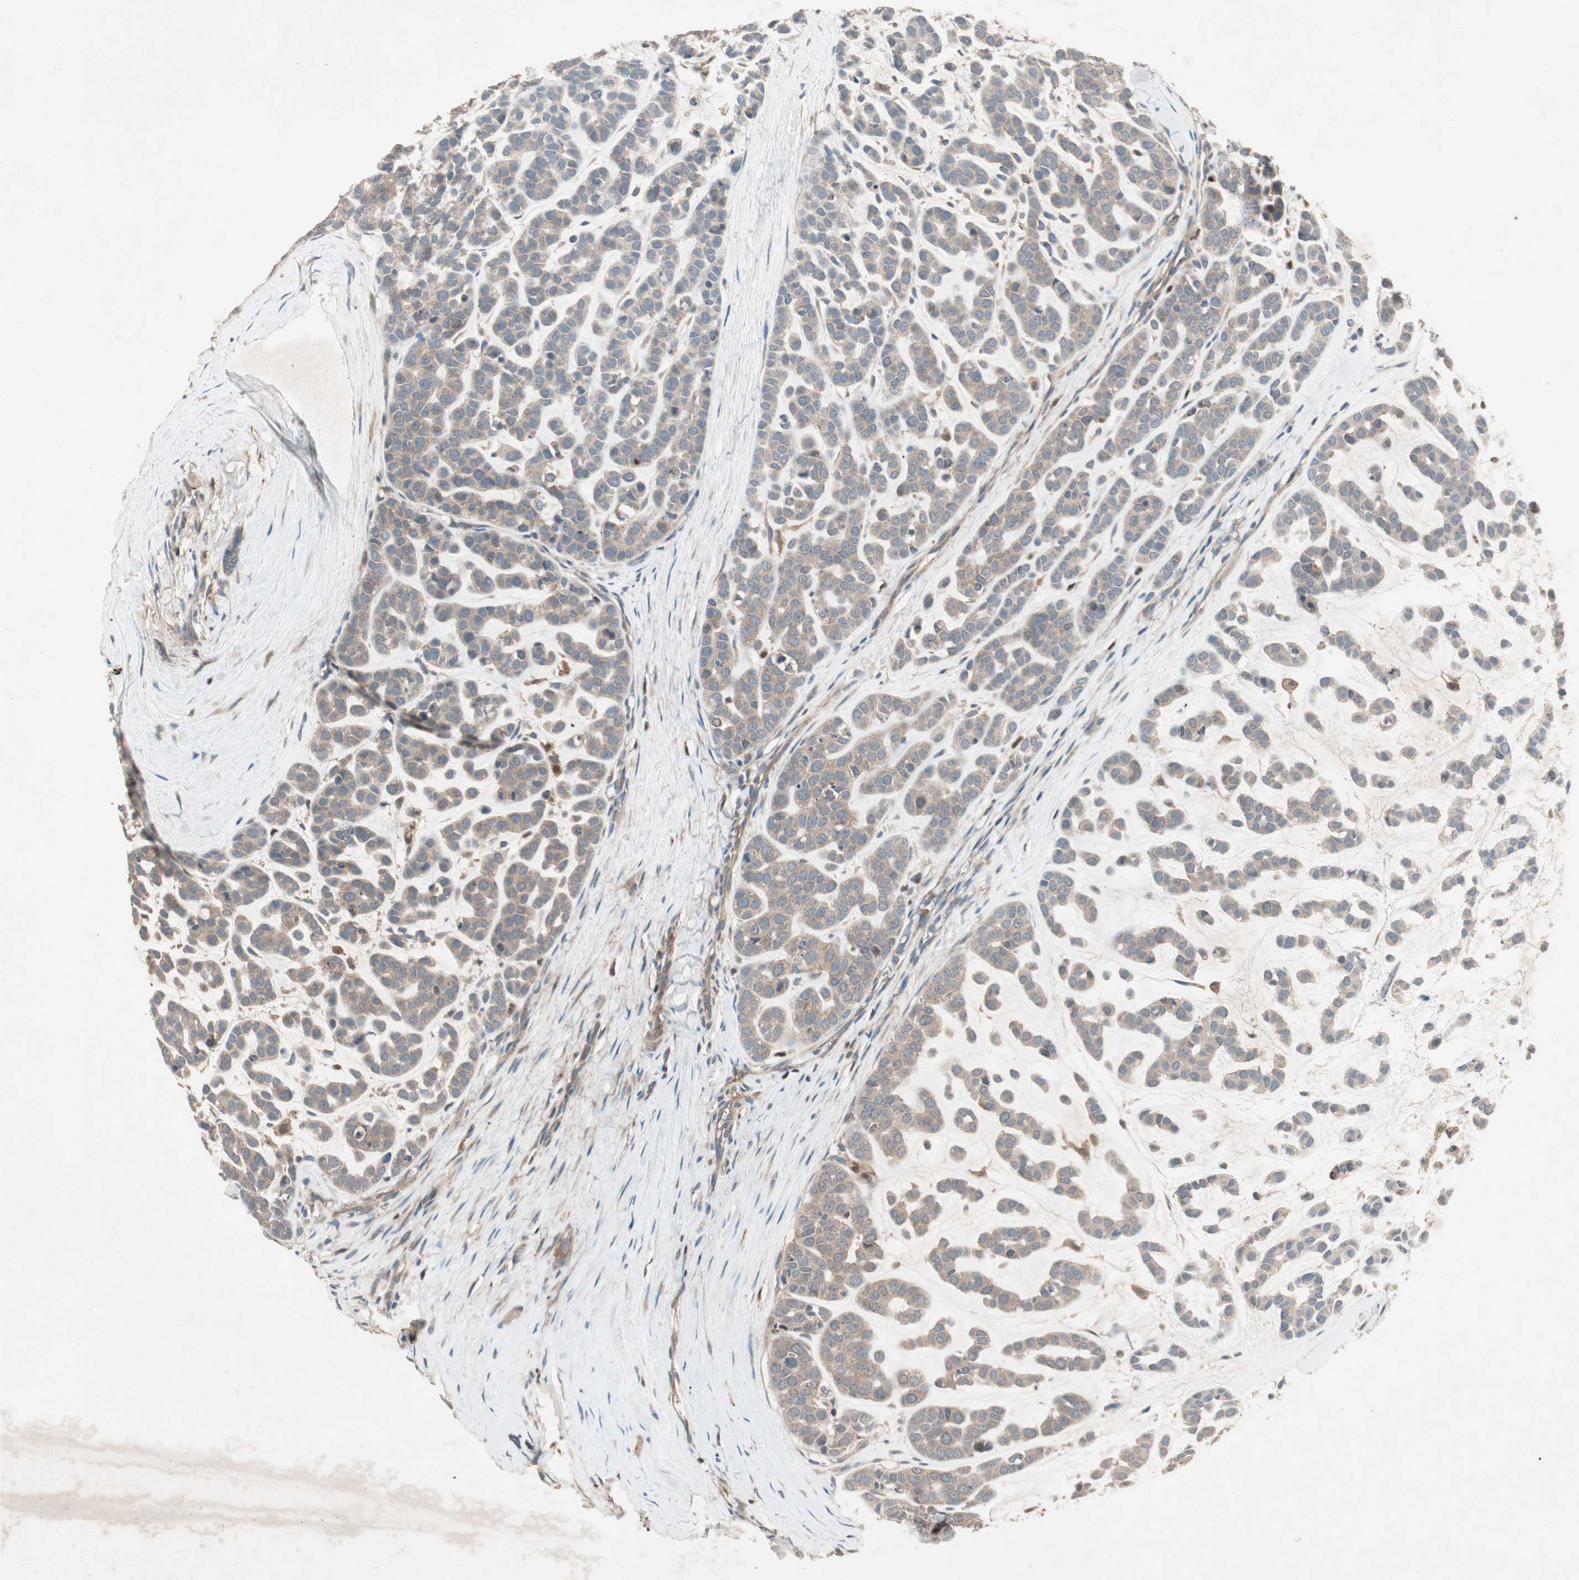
{"staining": {"intensity": "weak", "quantity": "25%-75%", "location": "cytoplasmic/membranous"}, "tissue": "head and neck cancer", "cell_type": "Tumor cells", "image_type": "cancer", "snomed": [{"axis": "morphology", "description": "Adenocarcinoma, NOS"}, {"axis": "morphology", "description": "Adenoma, NOS"}, {"axis": "topography", "description": "Head-Neck"}], "caption": "Adenoma (head and neck) stained with a protein marker exhibits weak staining in tumor cells.", "gene": "SDSL", "patient": {"sex": "female", "age": 55}}